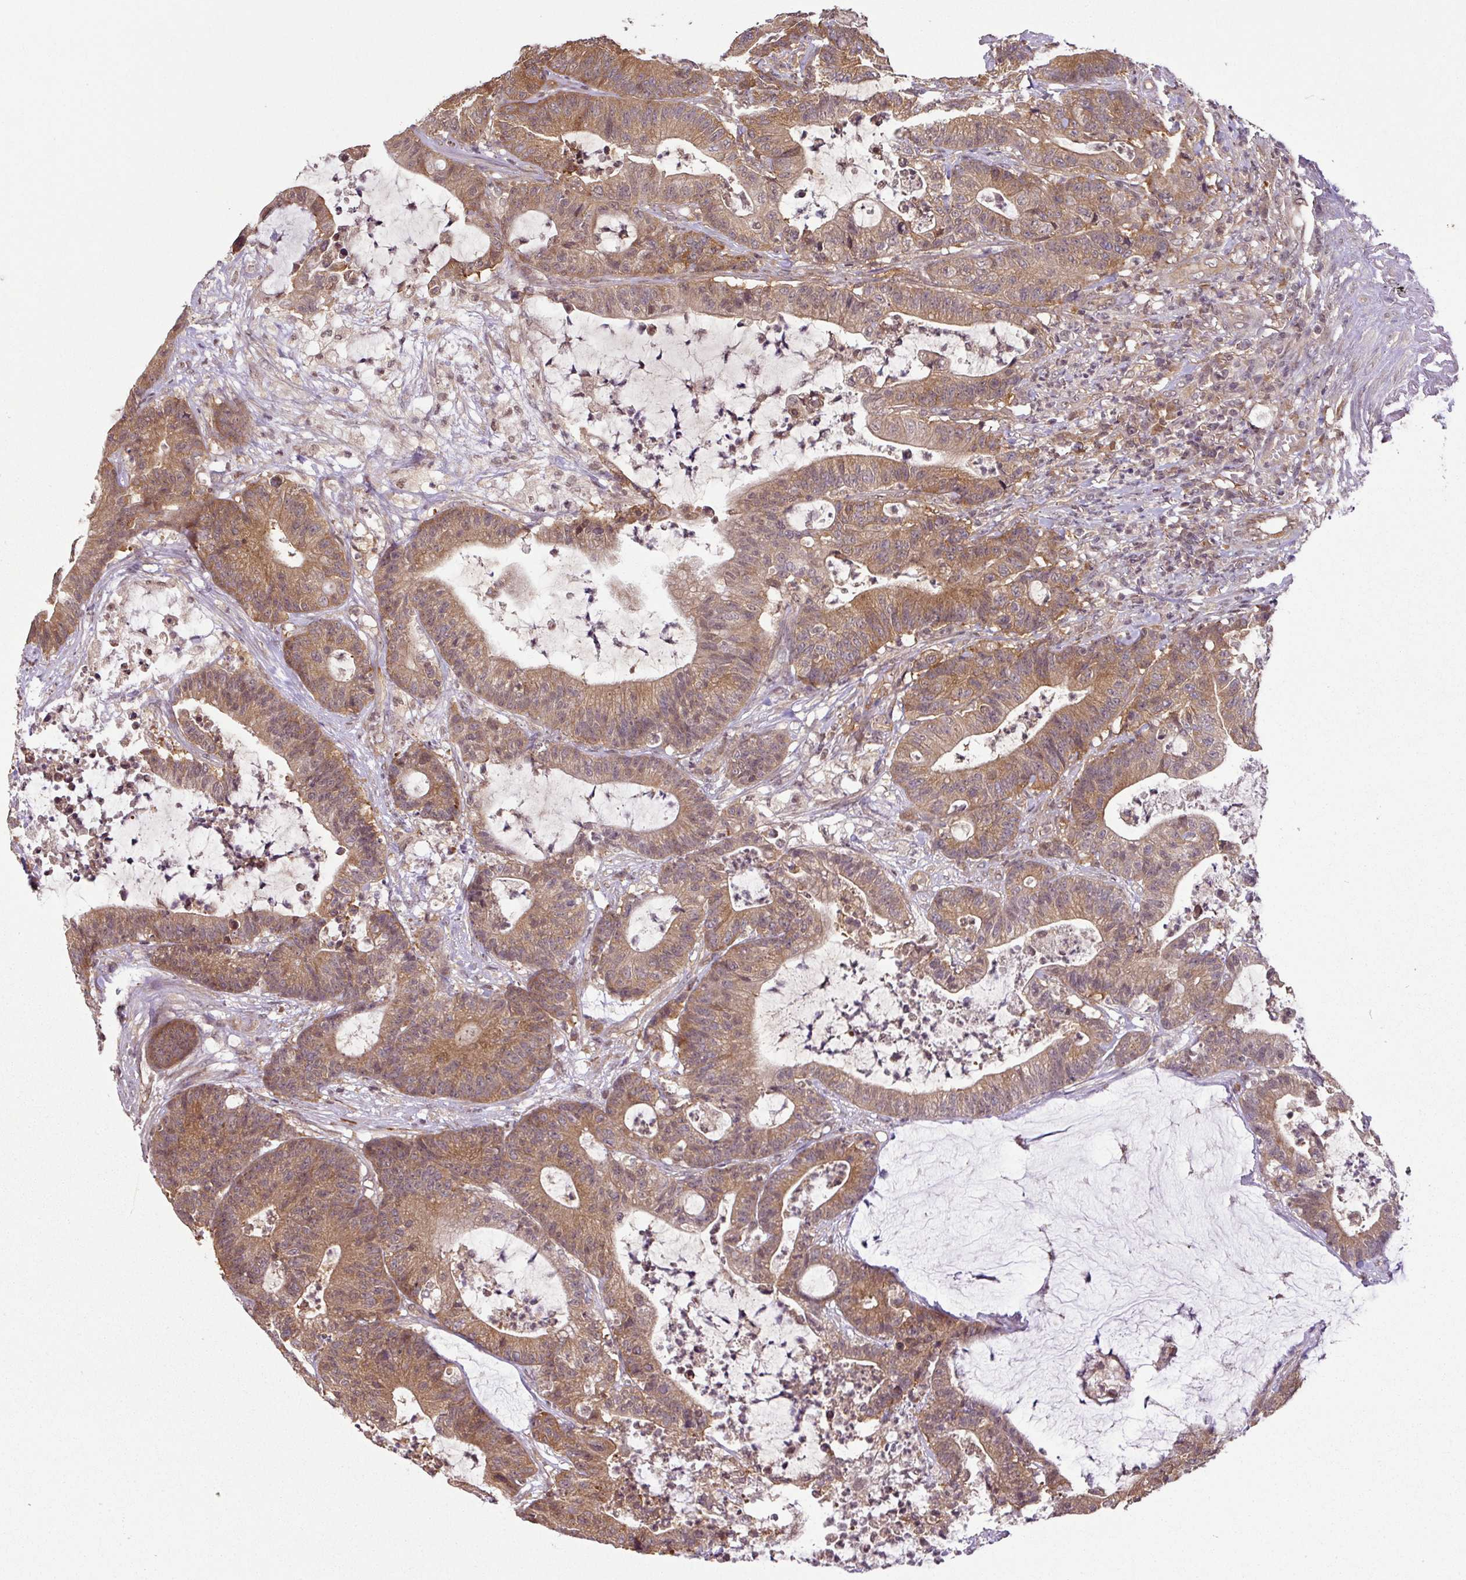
{"staining": {"intensity": "moderate", "quantity": ">75%", "location": "cytoplasmic/membranous"}, "tissue": "colorectal cancer", "cell_type": "Tumor cells", "image_type": "cancer", "snomed": [{"axis": "morphology", "description": "Adenocarcinoma, NOS"}, {"axis": "topography", "description": "Colon"}], "caption": "Immunohistochemical staining of colorectal cancer demonstrates medium levels of moderate cytoplasmic/membranous staining in approximately >75% of tumor cells.", "gene": "ANKRD18A", "patient": {"sex": "female", "age": 84}}